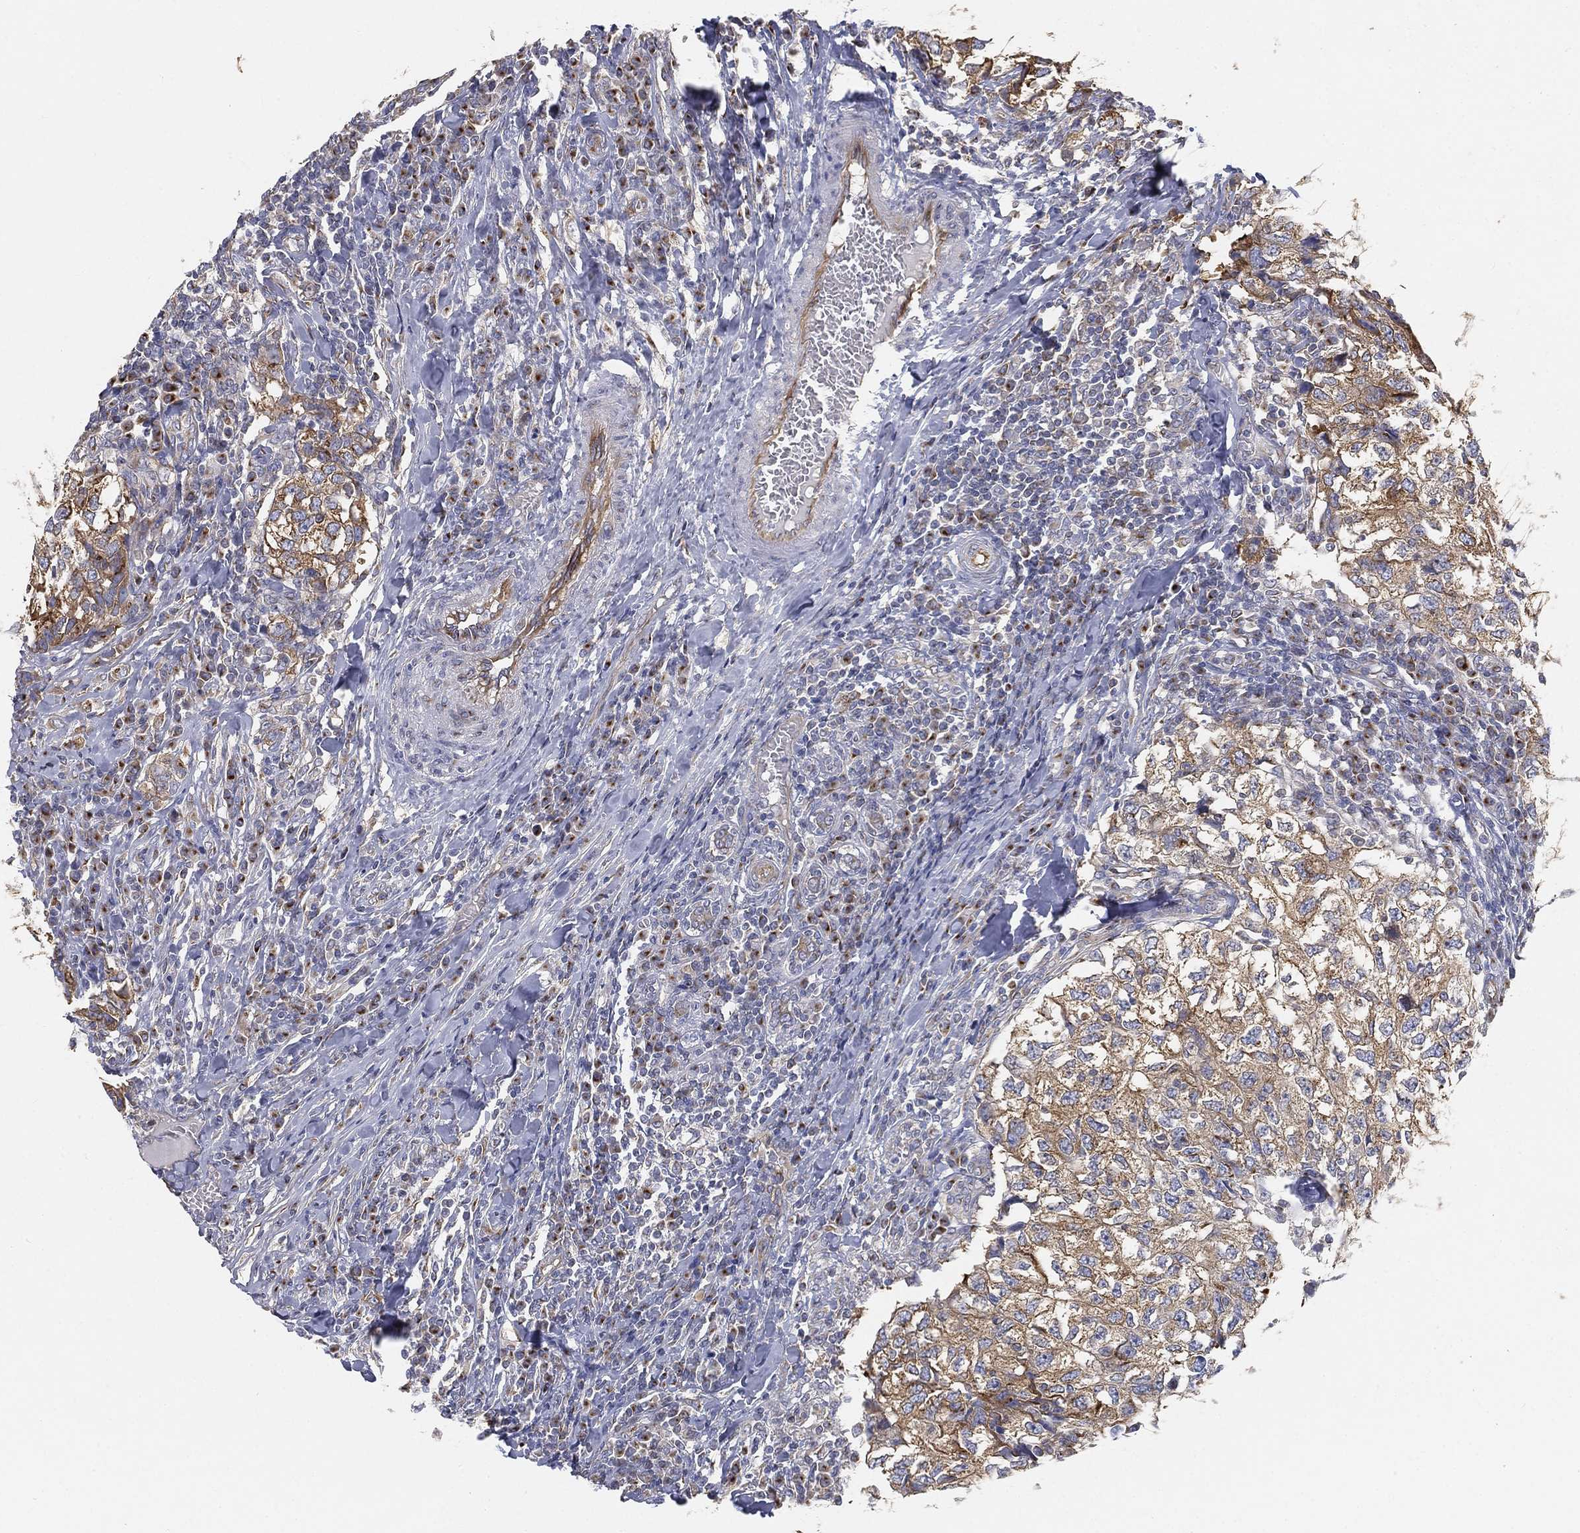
{"staining": {"intensity": "moderate", "quantity": ">75%", "location": "cytoplasmic/membranous"}, "tissue": "breast cancer", "cell_type": "Tumor cells", "image_type": "cancer", "snomed": [{"axis": "morphology", "description": "Duct carcinoma"}, {"axis": "topography", "description": "Breast"}], "caption": "Immunohistochemistry photomicrograph of neoplastic tissue: human breast cancer (intraductal carcinoma) stained using IHC shows medium levels of moderate protein expression localized specifically in the cytoplasmic/membranous of tumor cells, appearing as a cytoplasmic/membranous brown color.", "gene": "TMEM25", "patient": {"sex": "female", "age": 30}}